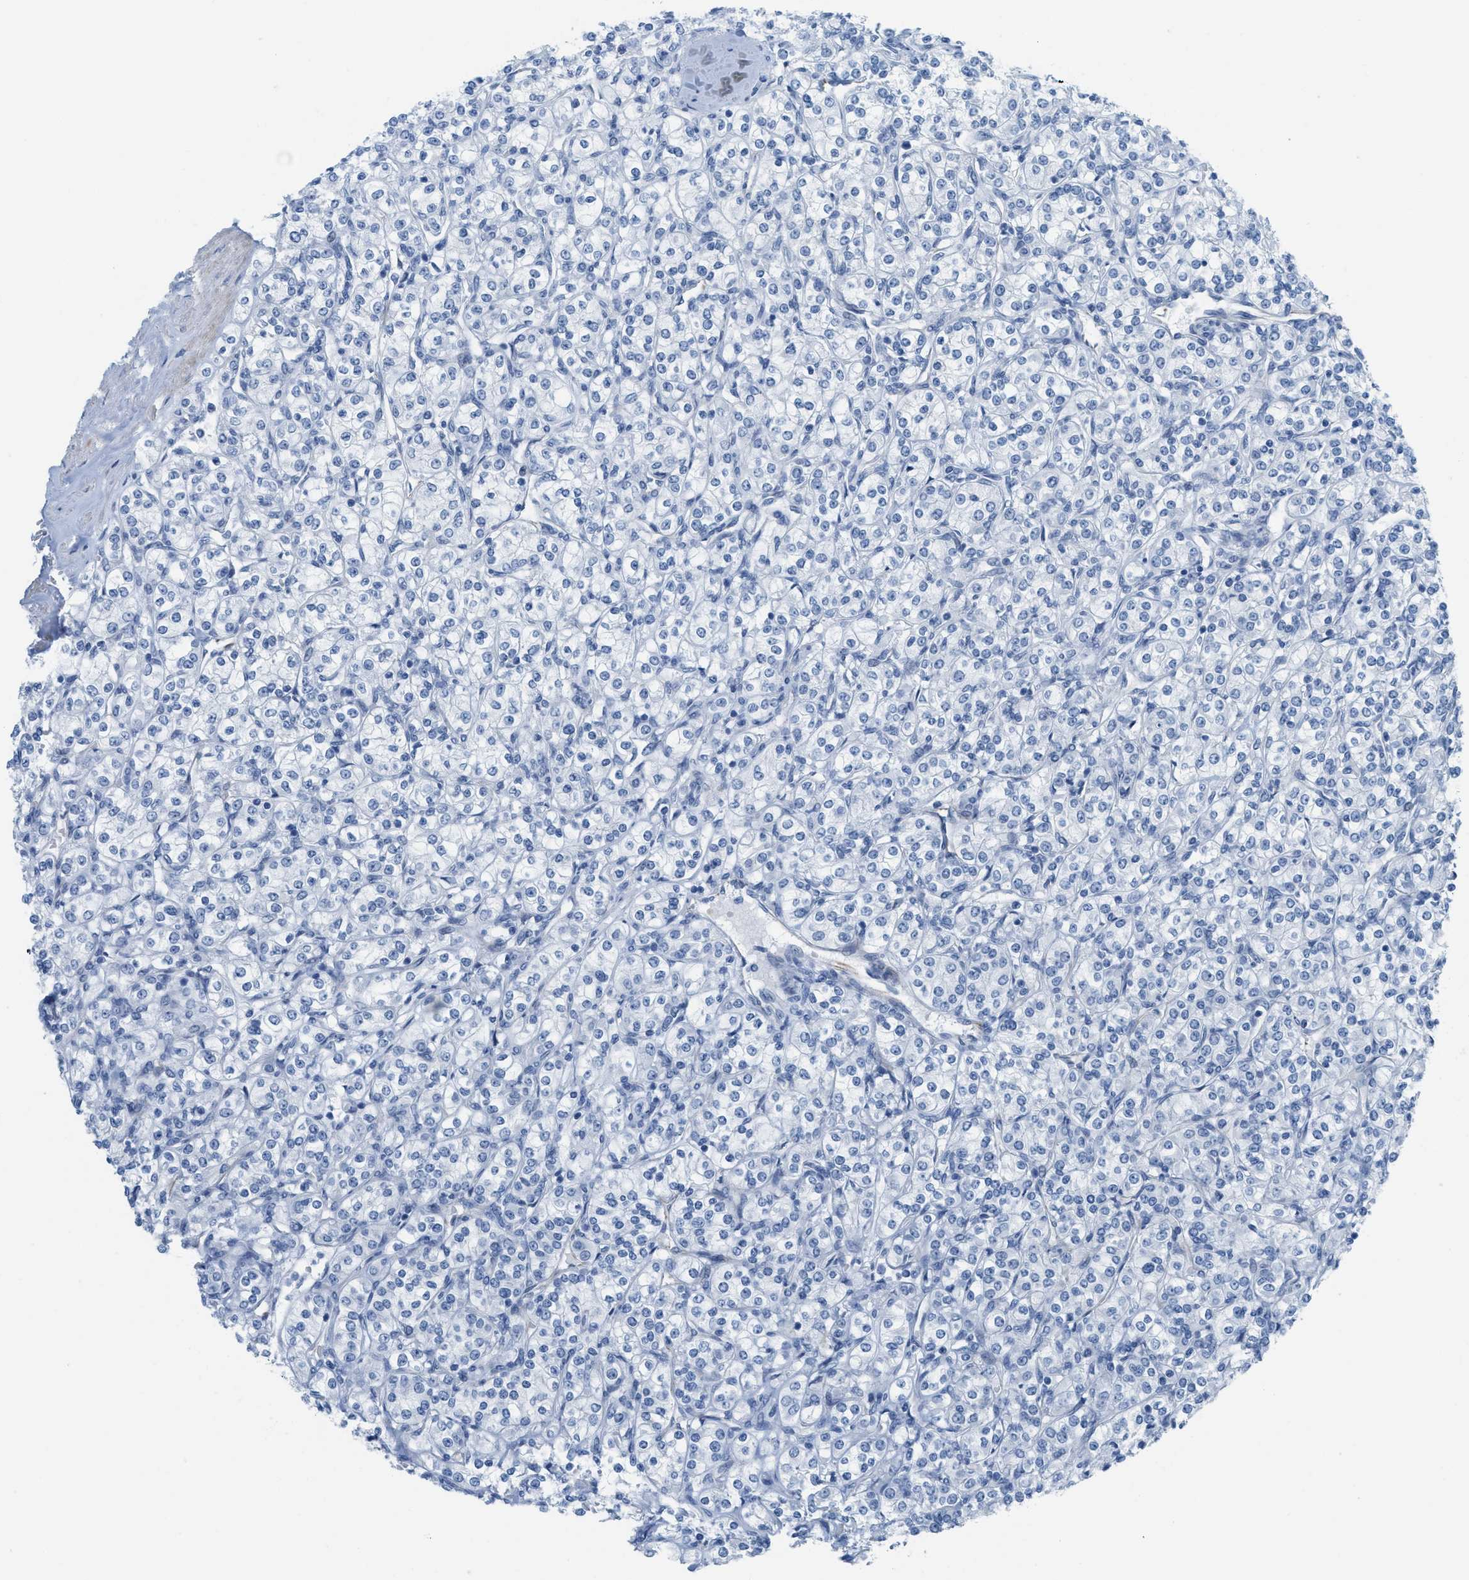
{"staining": {"intensity": "negative", "quantity": "none", "location": "none"}, "tissue": "renal cancer", "cell_type": "Tumor cells", "image_type": "cancer", "snomed": [{"axis": "morphology", "description": "Adenocarcinoma, NOS"}, {"axis": "topography", "description": "Kidney"}], "caption": "High magnification brightfield microscopy of renal cancer stained with DAB (brown) and counterstained with hematoxylin (blue): tumor cells show no significant staining.", "gene": "SLC12A1", "patient": {"sex": "male", "age": 77}}